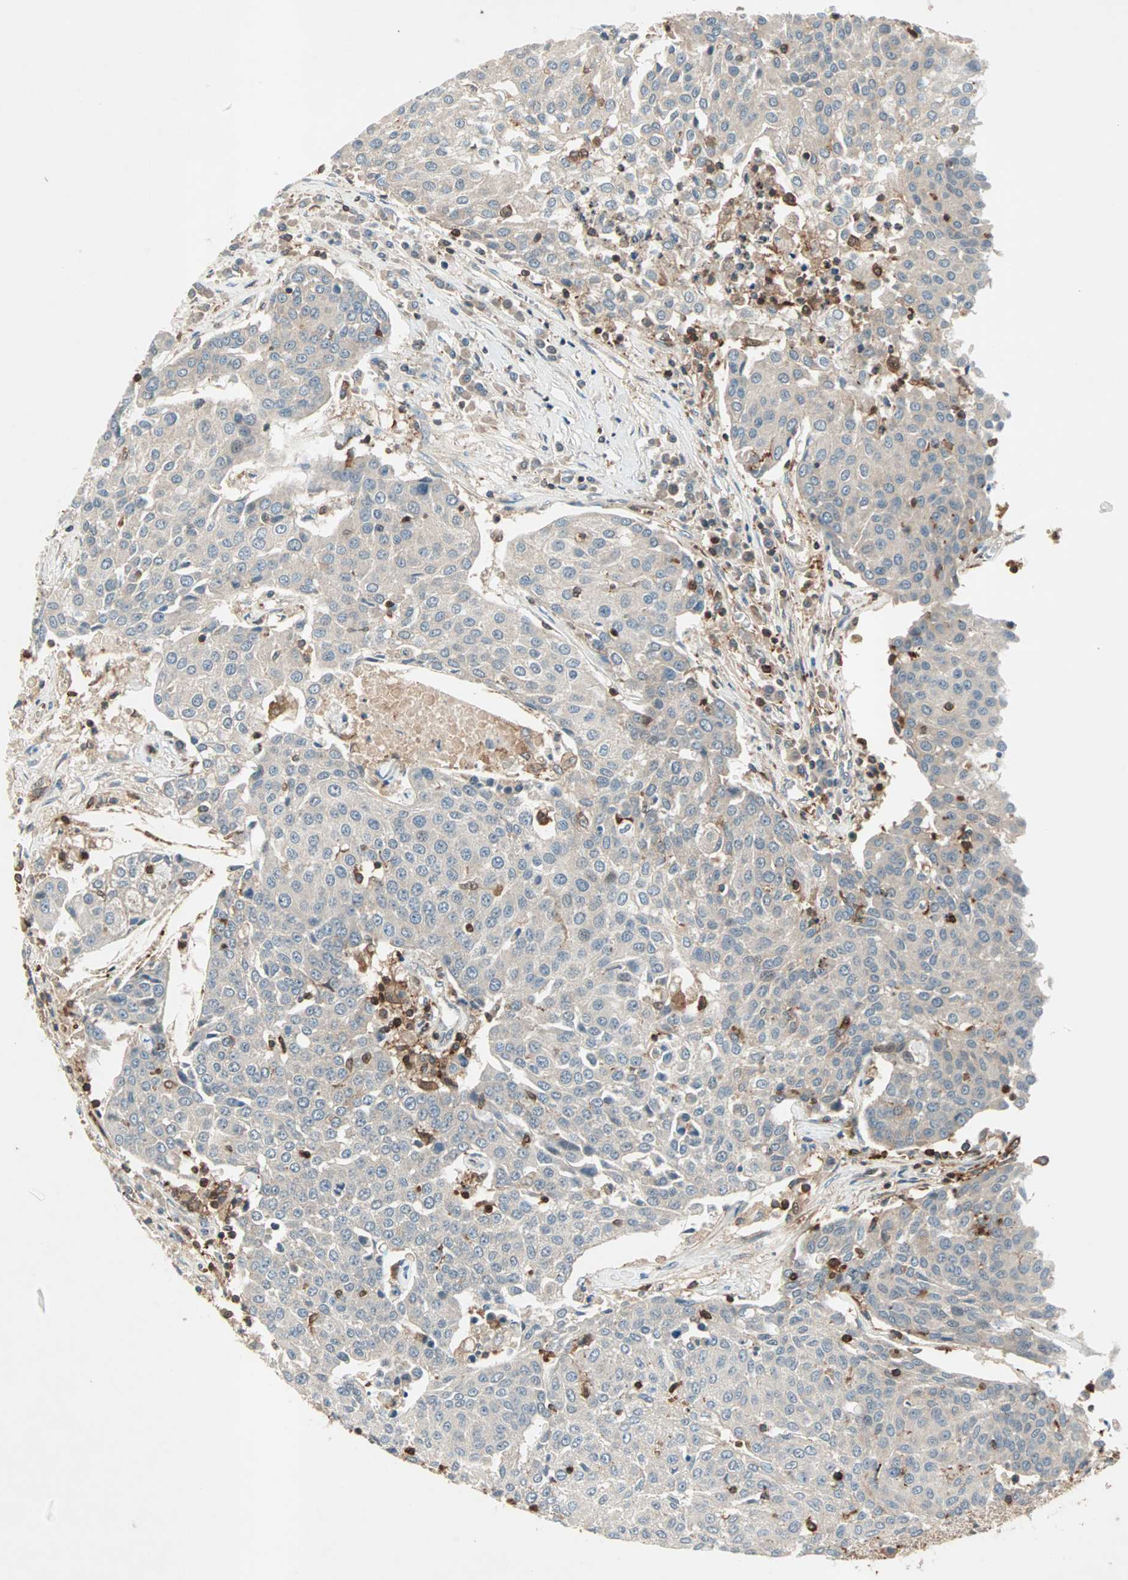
{"staining": {"intensity": "weak", "quantity": ">75%", "location": "cytoplasmic/membranous"}, "tissue": "urothelial cancer", "cell_type": "Tumor cells", "image_type": "cancer", "snomed": [{"axis": "morphology", "description": "Urothelial carcinoma, High grade"}, {"axis": "topography", "description": "Urinary bladder"}], "caption": "Weak cytoplasmic/membranous protein positivity is present in about >75% of tumor cells in urothelial cancer.", "gene": "TEC", "patient": {"sex": "female", "age": 85}}